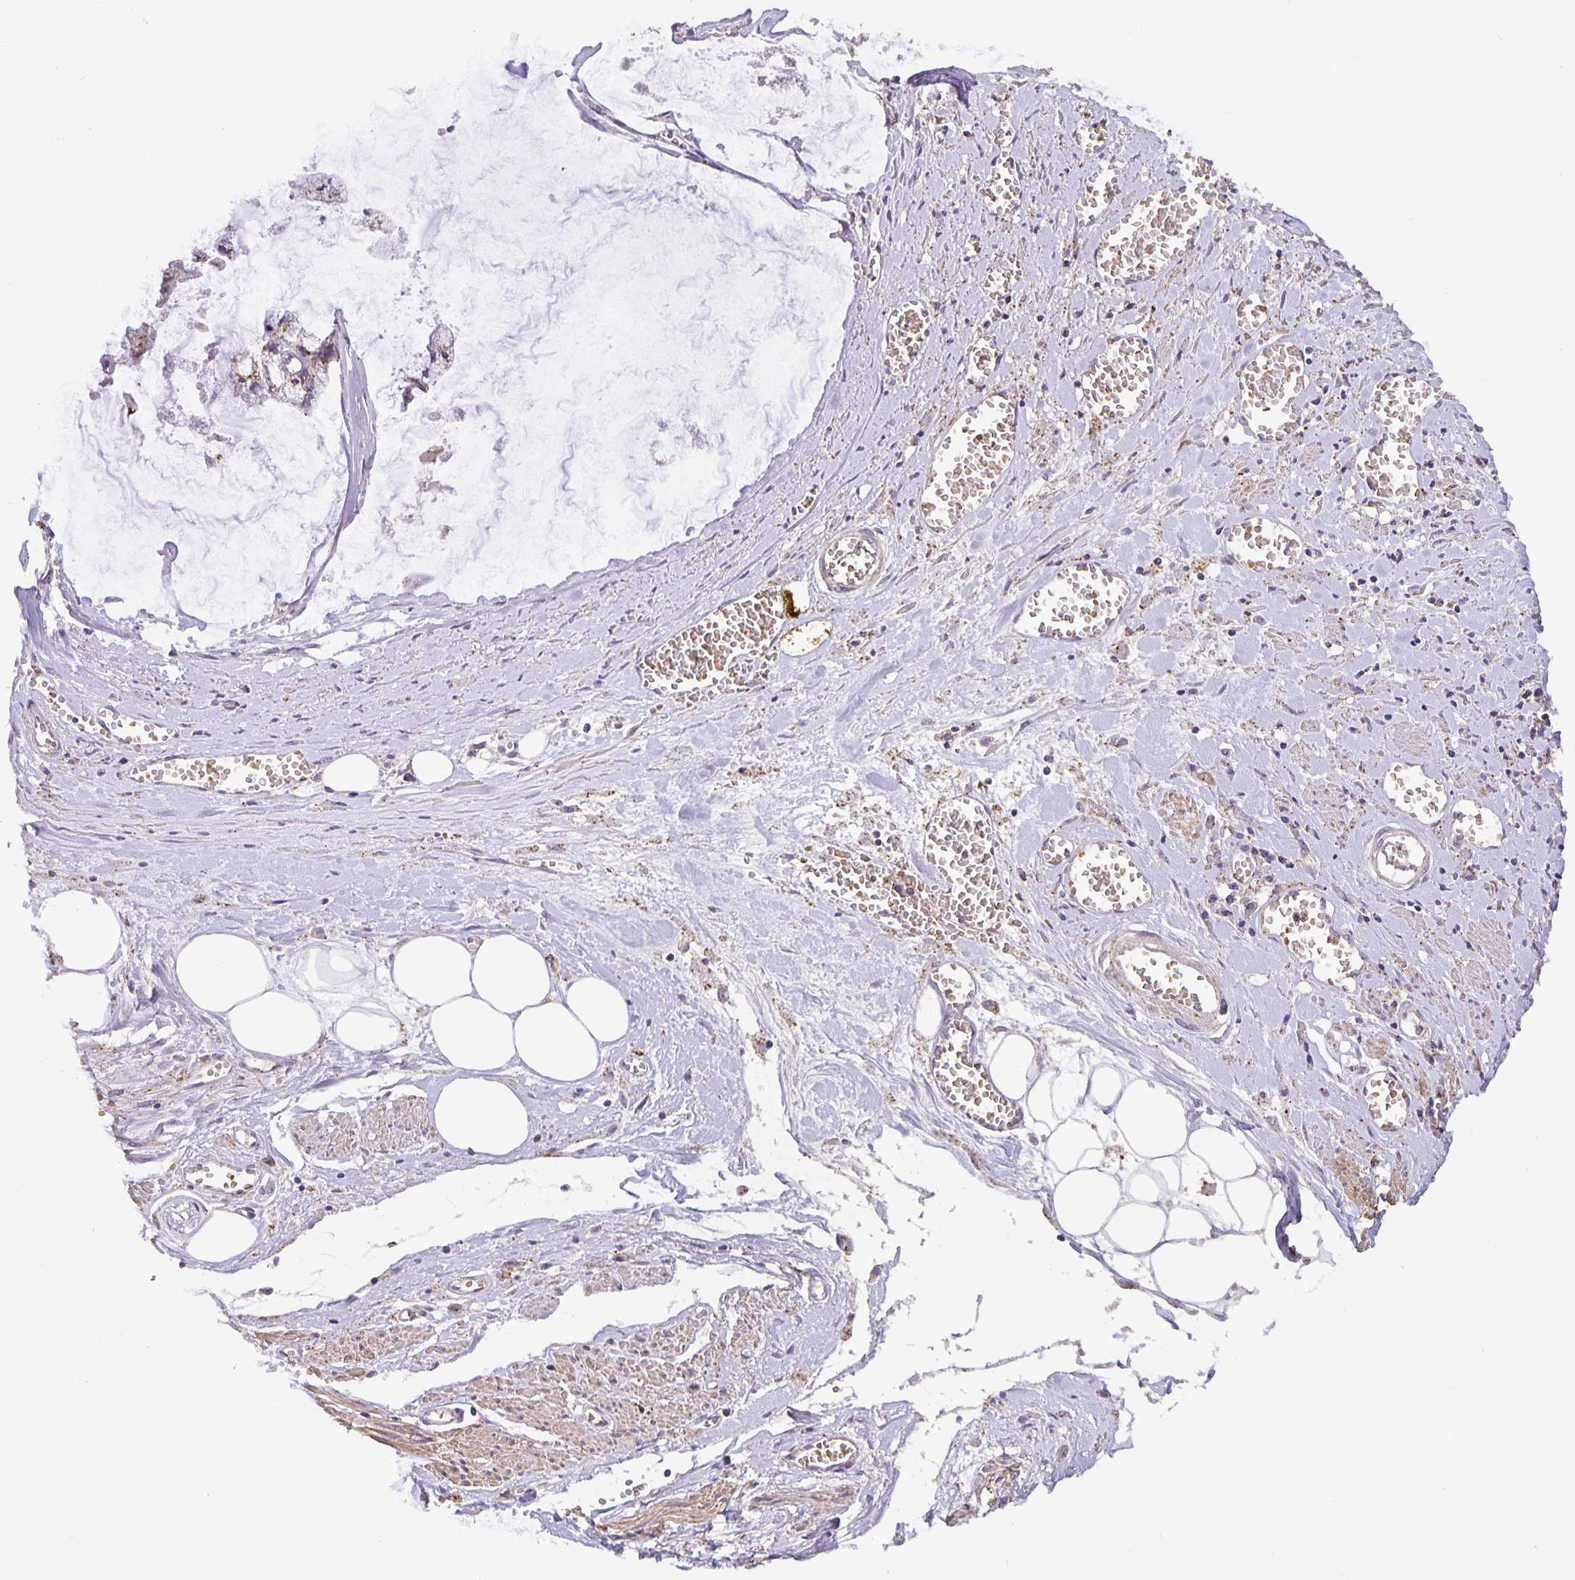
{"staining": {"intensity": "moderate", "quantity": ">75%", "location": "cytoplasmic/membranous"}, "tissue": "ovarian cancer", "cell_type": "Tumor cells", "image_type": "cancer", "snomed": [{"axis": "morphology", "description": "Cystadenocarcinoma, mucinous, NOS"}, {"axis": "topography", "description": "Ovary"}], "caption": "Tumor cells demonstrate medium levels of moderate cytoplasmic/membranous positivity in approximately >75% of cells in ovarian mucinous cystadenocarcinoma.", "gene": "TMEM71", "patient": {"sex": "female", "age": 90}}